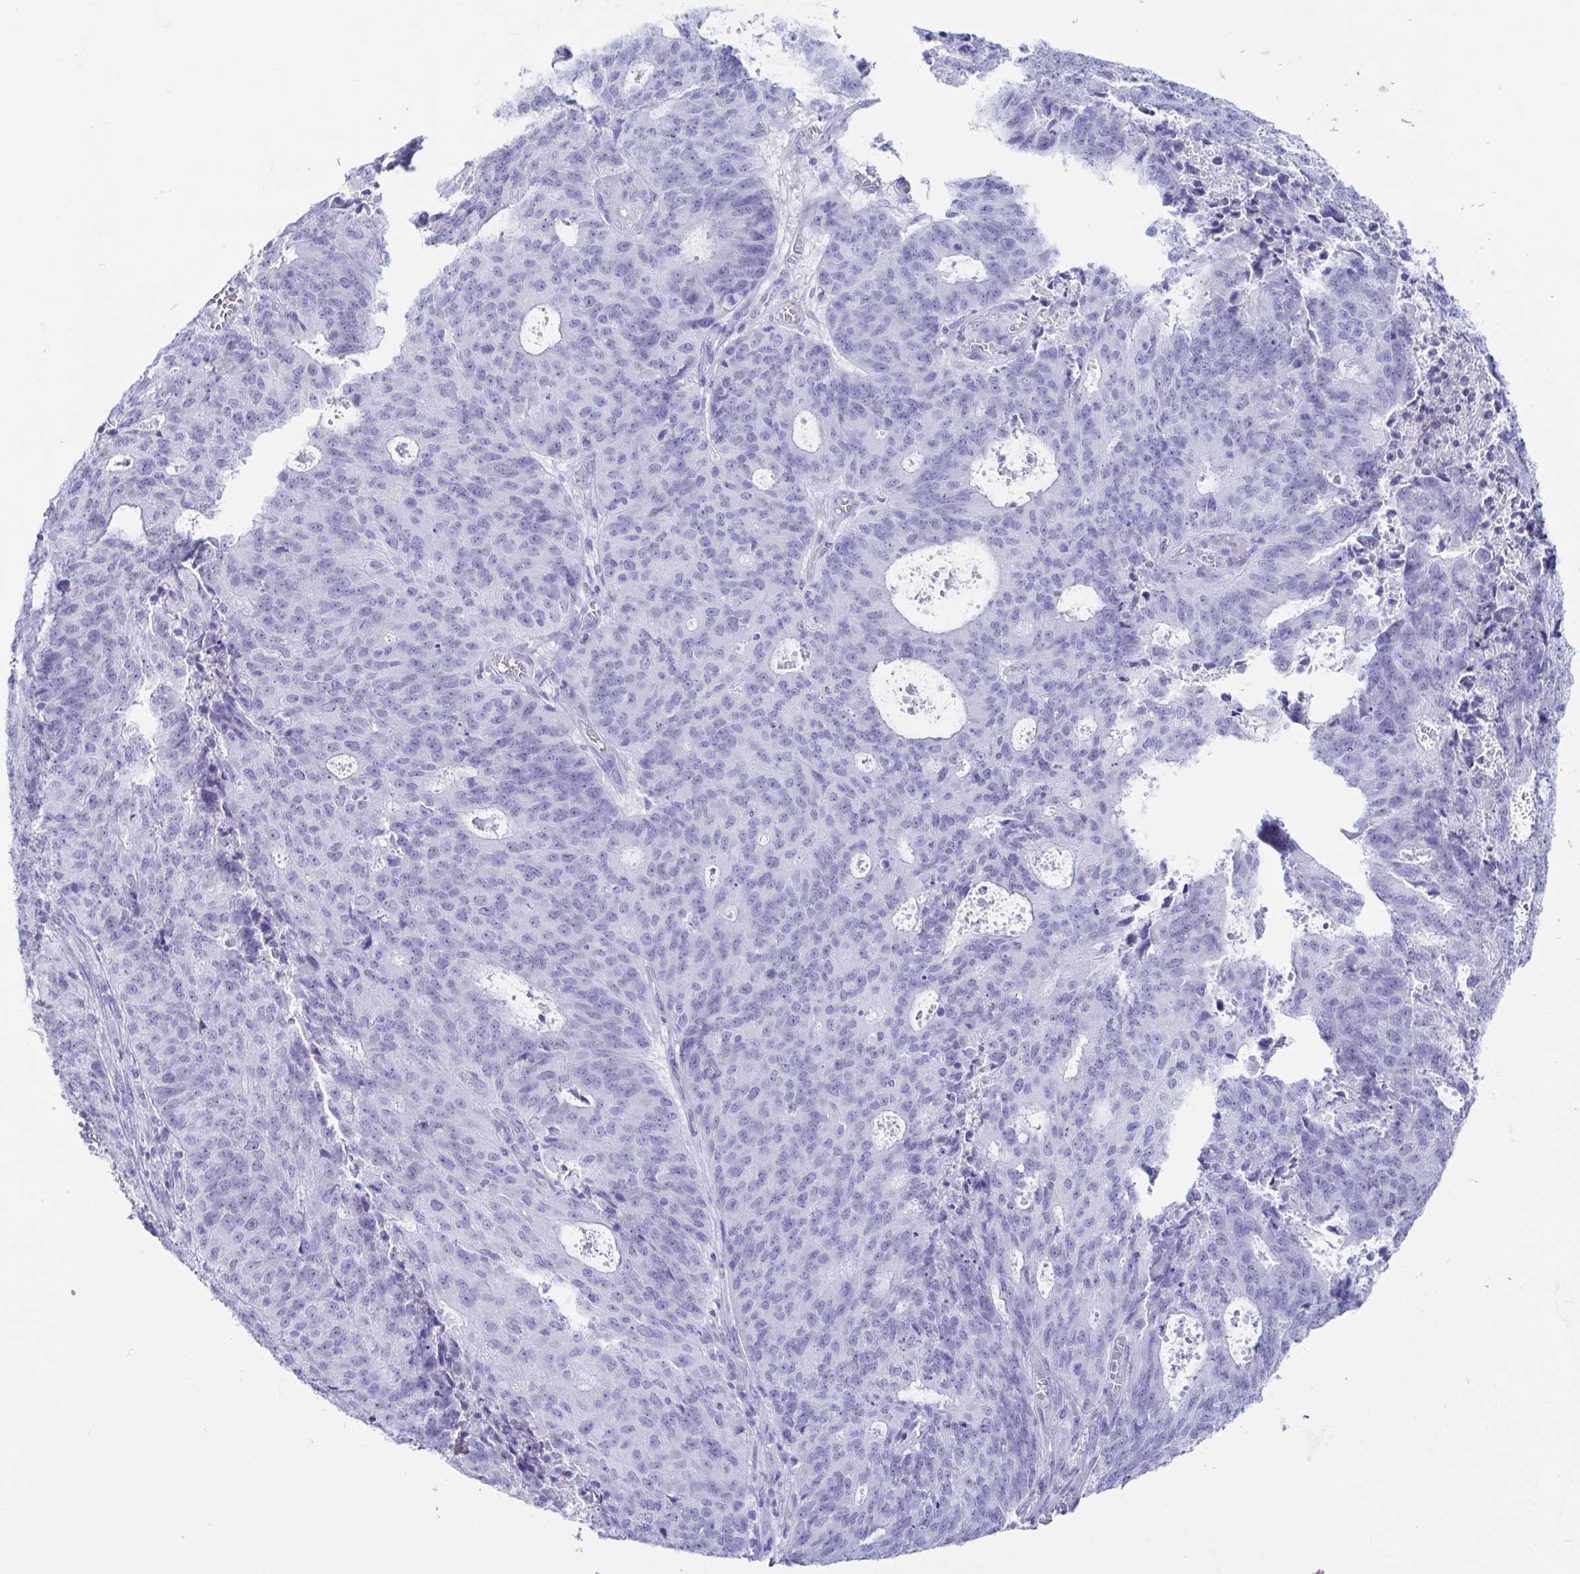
{"staining": {"intensity": "negative", "quantity": "none", "location": "none"}, "tissue": "endometrial cancer", "cell_type": "Tumor cells", "image_type": "cancer", "snomed": [{"axis": "morphology", "description": "Adenocarcinoma, NOS"}, {"axis": "topography", "description": "Endometrium"}], "caption": "Immunohistochemistry (IHC) micrograph of endometrial adenocarcinoma stained for a protein (brown), which displays no positivity in tumor cells.", "gene": "CD164L2", "patient": {"sex": "female", "age": 82}}